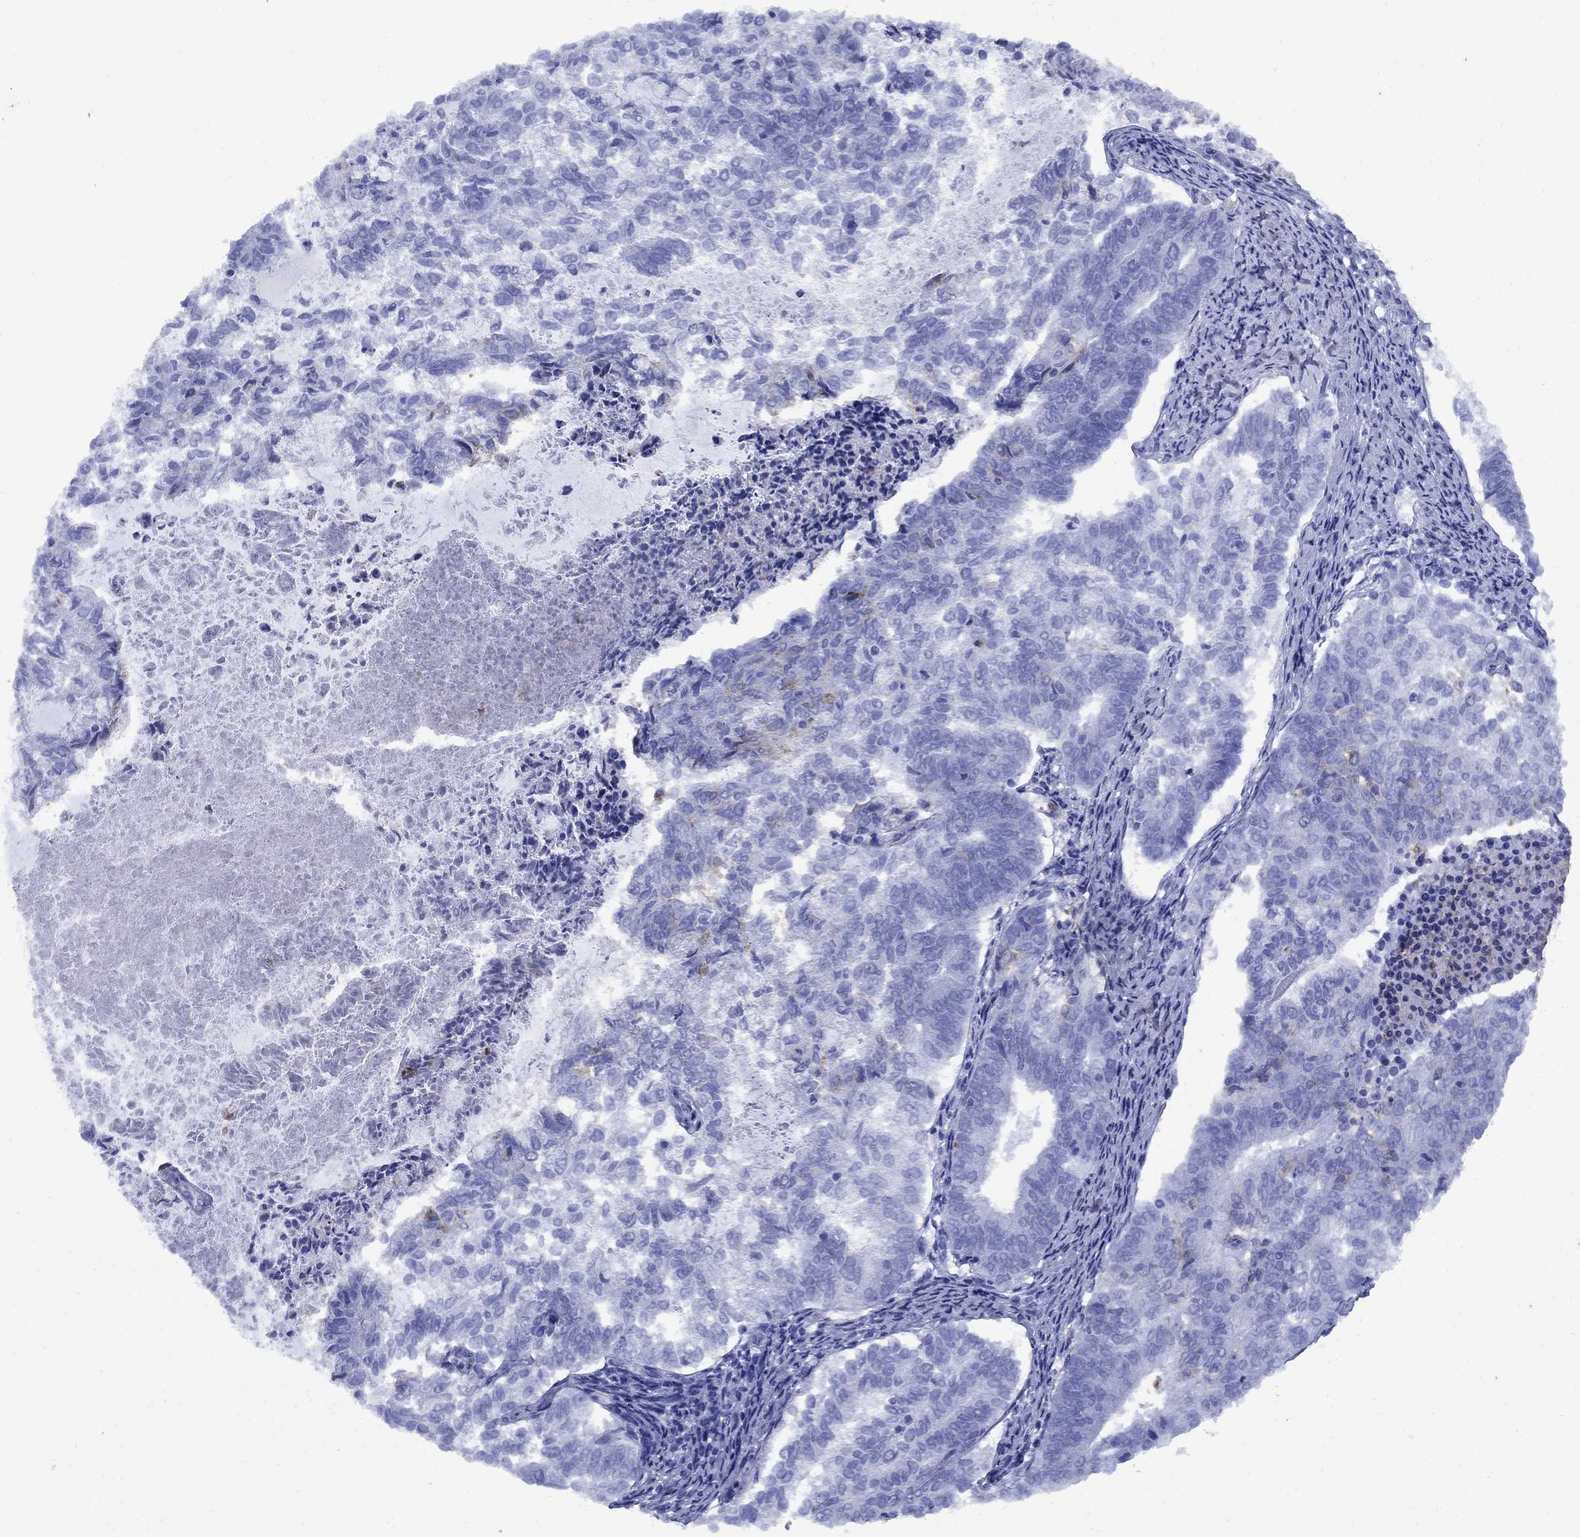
{"staining": {"intensity": "negative", "quantity": "none", "location": "none"}, "tissue": "endometrial cancer", "cell_type": "Tumor cells", "image_type": "cancer", "snomed": [{"axis": "morphology", "description": "Adenocarcinoma, NOS"}, {"axis": "topography", "description": "Endometrium"}], "caption": "The photomicrograph demonstrates no significant staining in tumor cells of endometrial cancer (adenocarcinoma).", "gene": "CD1A", "patient": {"sex": "female", "age": 65}}